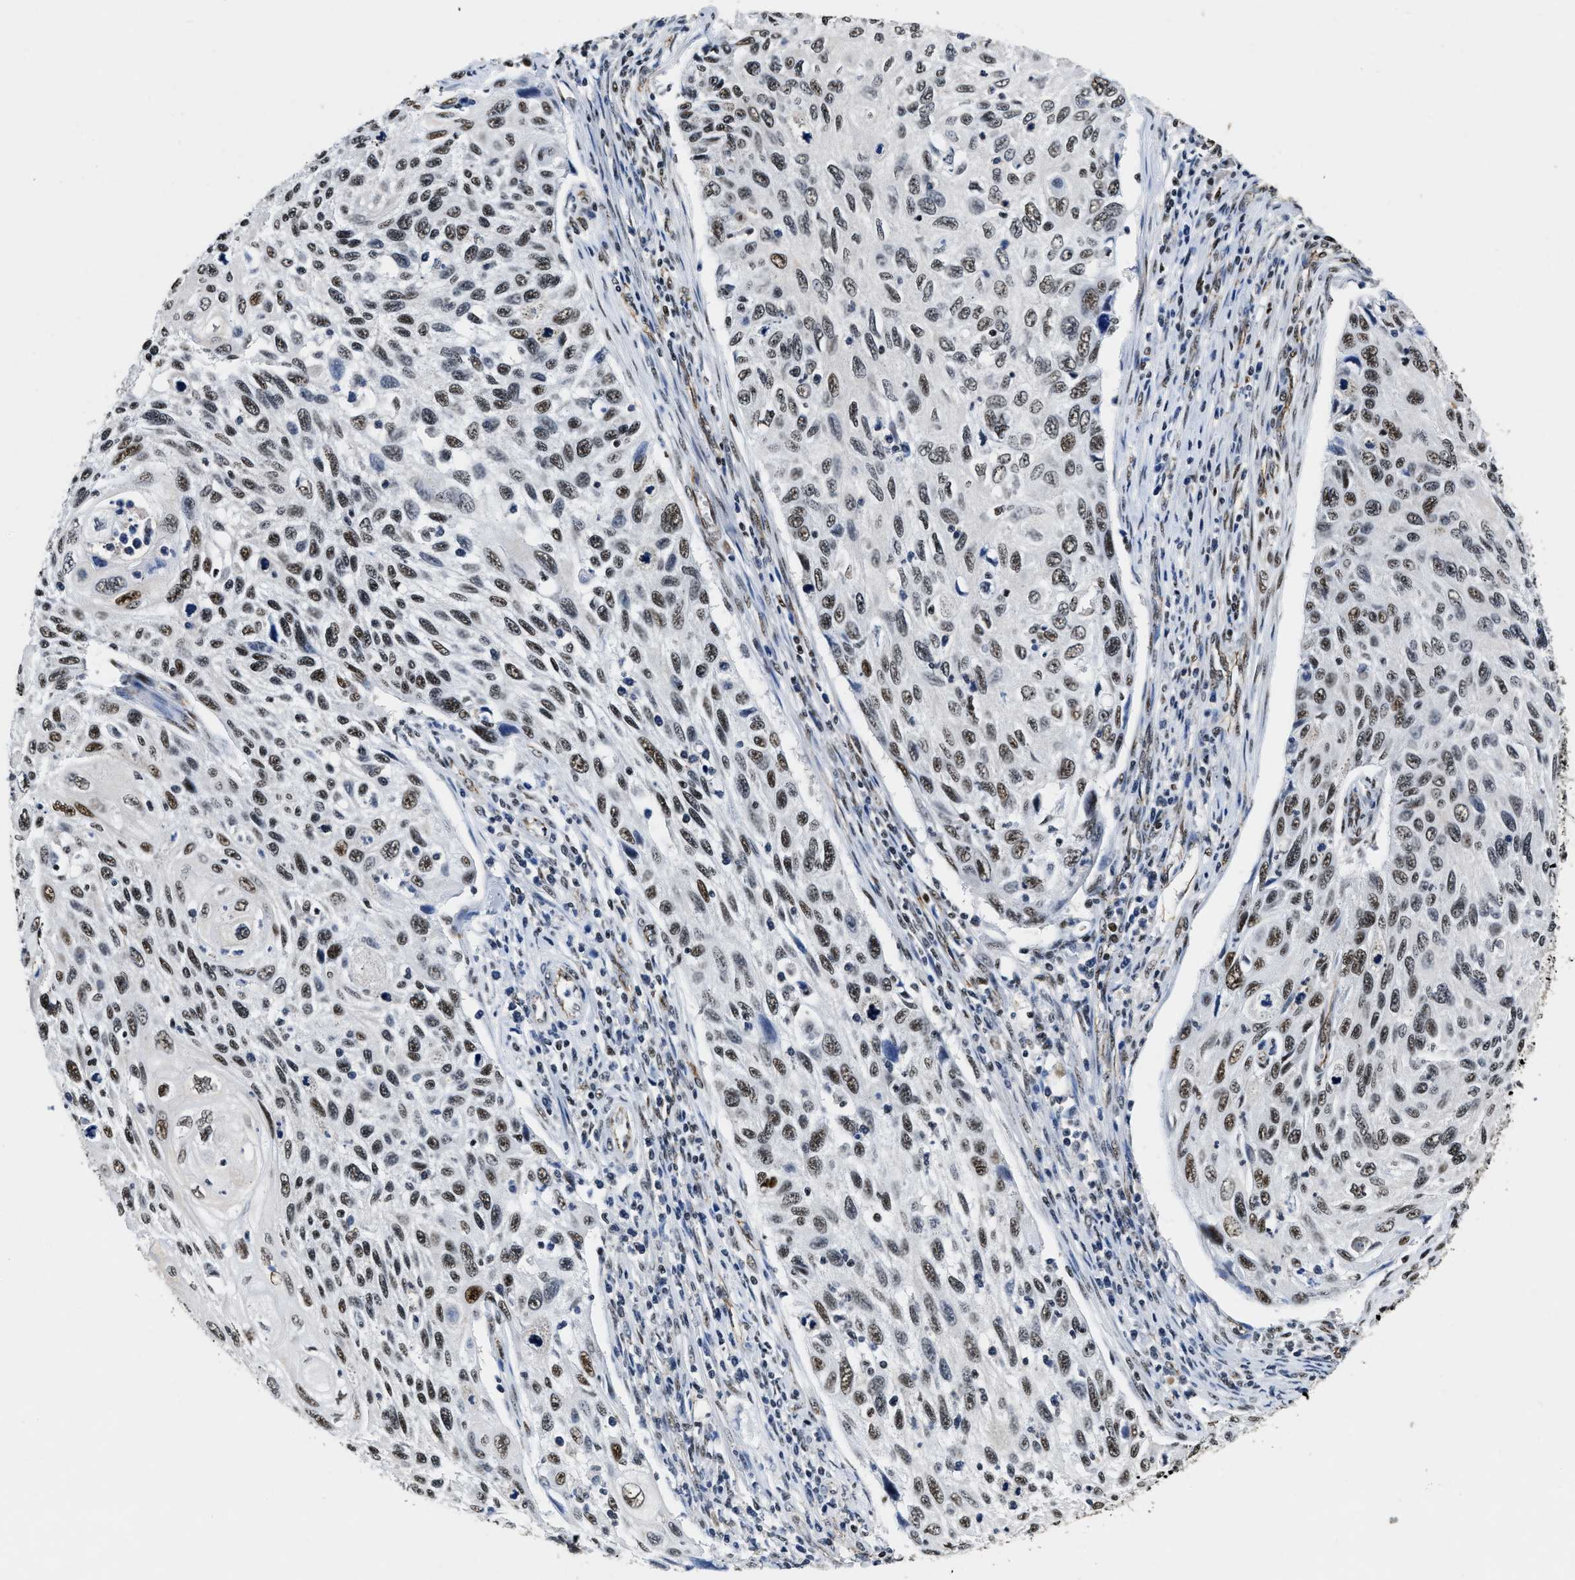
{"staining": {"intensity": "moderate", "quantity": ">75%", "location": "nuclear"}, "tissue": "cervical cancer", "cell_type": "Tumor cells", "image_type": "cancer", "snomed": [{"axis": "morphology", "description": "Squamous cell carcinoma, NOS"}, {"axis": "topography", "description": "Cervix"}], "caption": "High-magnification brightfield microscopy of cervical cancer stained with DAB (brown) and counterstained with hematoxylin (blue). tumor cells exhibit moderate nuclear expression is identified in about>75% of cells.", "gene": "CCNE1", "patient": {"sex": "female", "age": 70}}